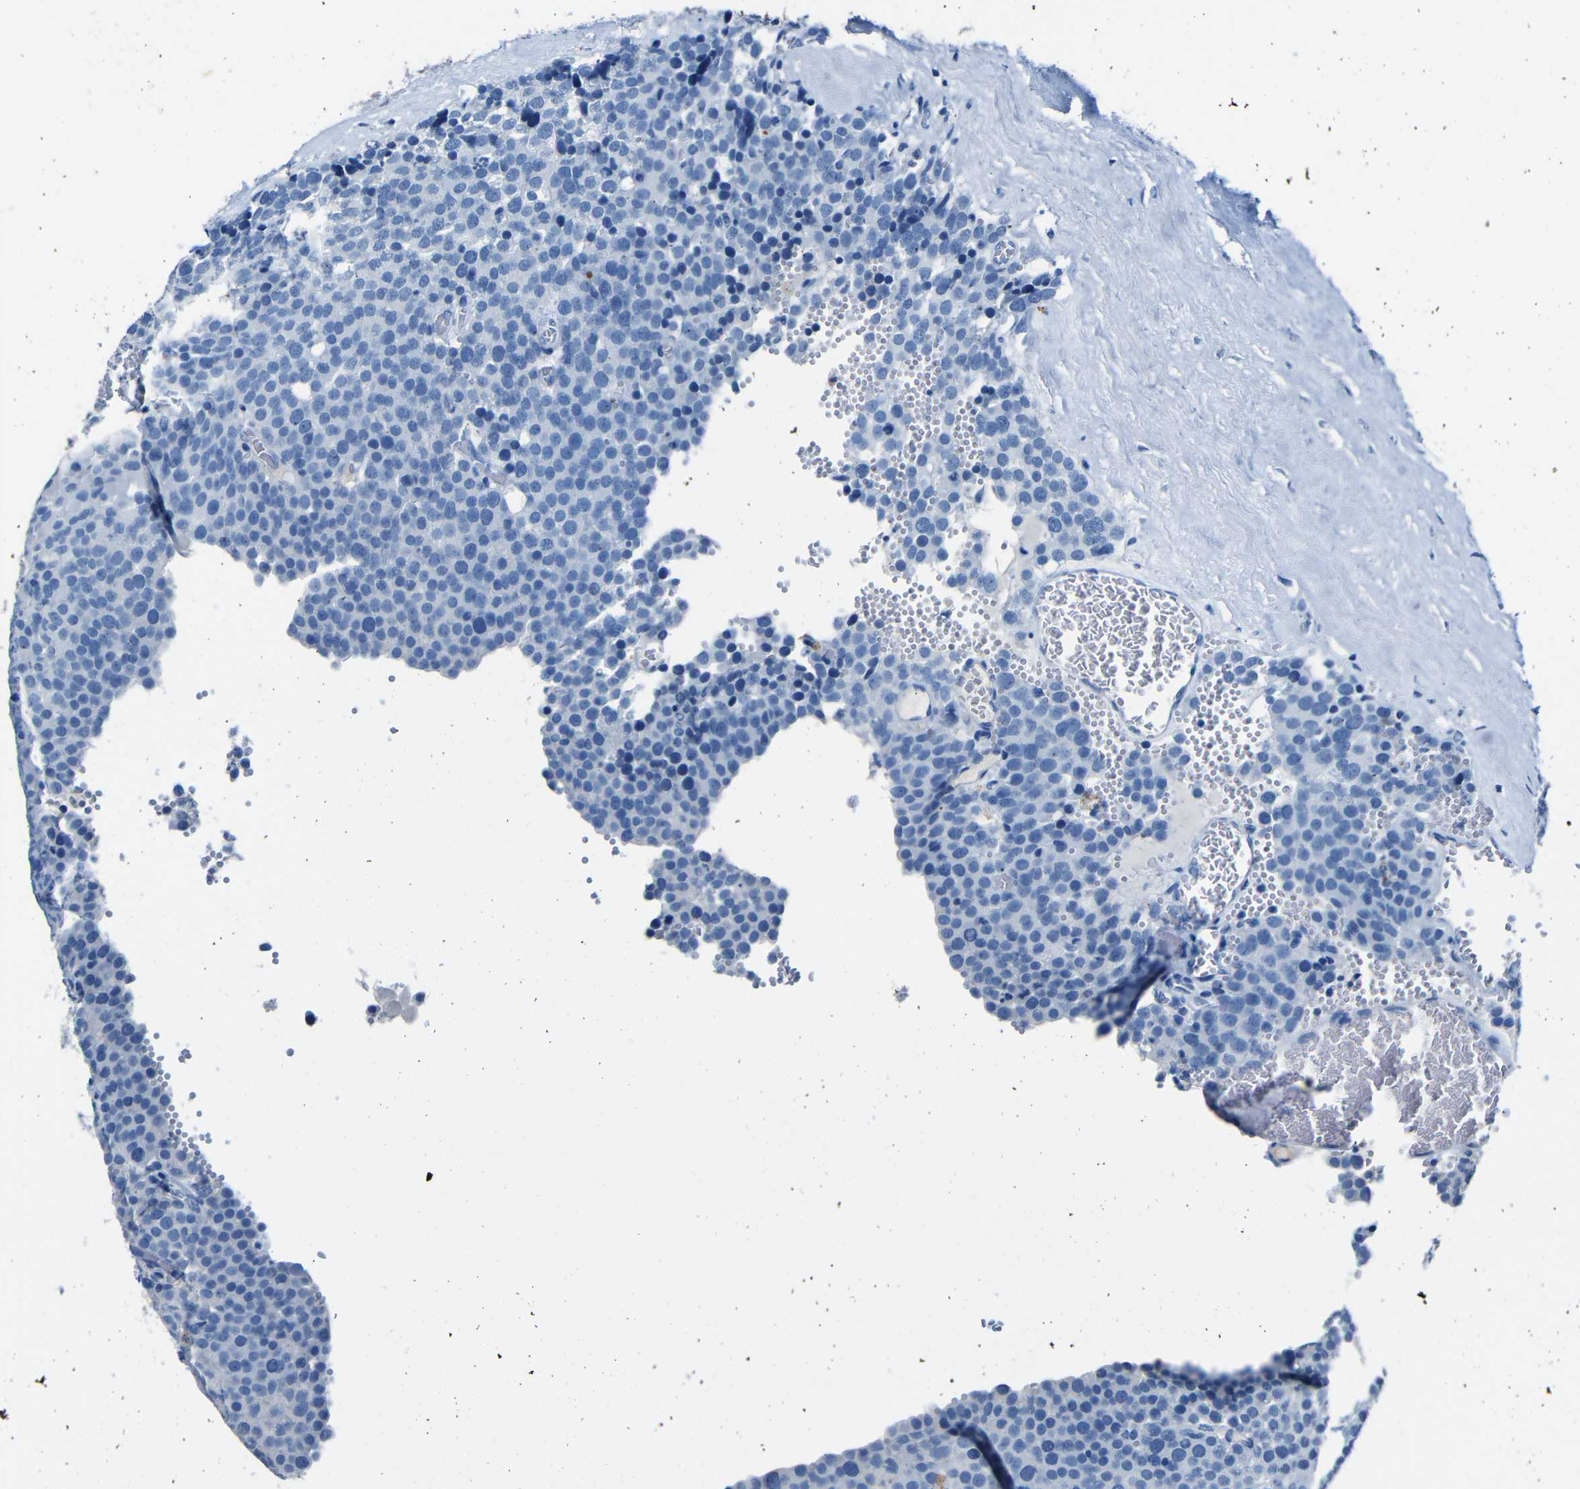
{"staining": {"intensity": "negative", "quantity": "none", "location": "none"}, "tissue": "testis cancer", "cell_type": "Tumor cells", "image_type": "cancer", "snomed": [{"axis": "morphology", "description": "Normal tissue, NOS"}, {"axis": "morphology", "description": "Seminoma, NOS"}, {"axis": "topography", "description": "Testis"}], "caption": "DAB (3,3'-diaminobenzidine) immunohistochemical staining of human testis seminoma displays no significant expression in tumor cells. (DAB (3,3'-diaminobenzidine) IHC visualized using brightfield microscopy, high magnification).", "gene": "CLDN11", "patient": {"sex": "male", "age": 71}}